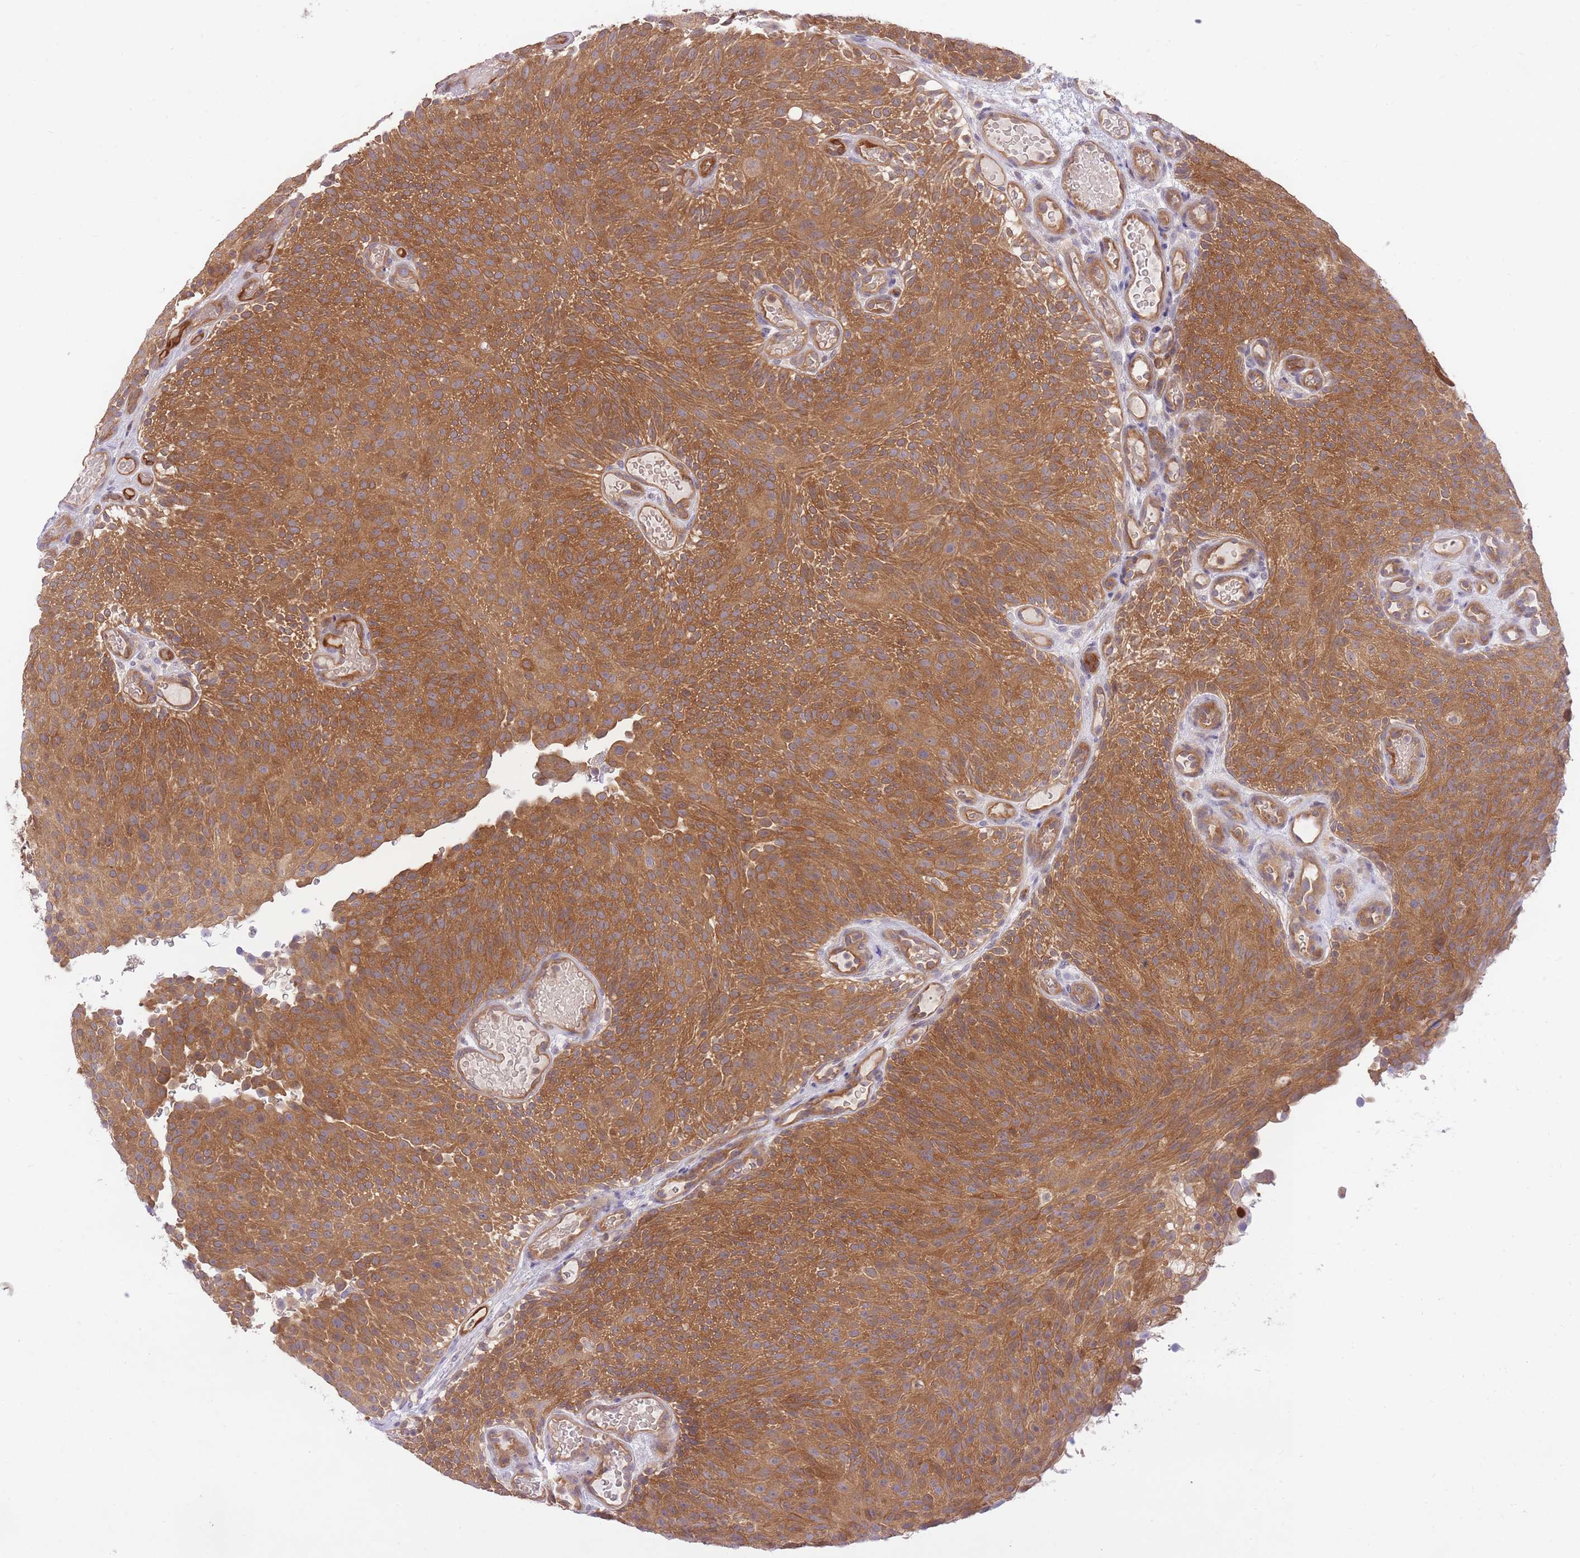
{"staining": {"intensity": "moderate", "quantity": ">75%", "location": "cytoplasmic/membranous"}, "tissue": "urothelial cancer", "cell_type": "Tumor cells", "image_type": "cancer", "snomed": [{"axis": "morphology", "description": "Urothelial carcinoma, Low grade"}, {"axis": "topography", "description": "Urinary bladder"}], "caption": "Protein staining of urothelial cancer tissue displays moderate cytoplasmic/membranous expression in about >75% of tumor cells.", "gene": "PREP", "patient": {"sex": "male", "age": 78}}